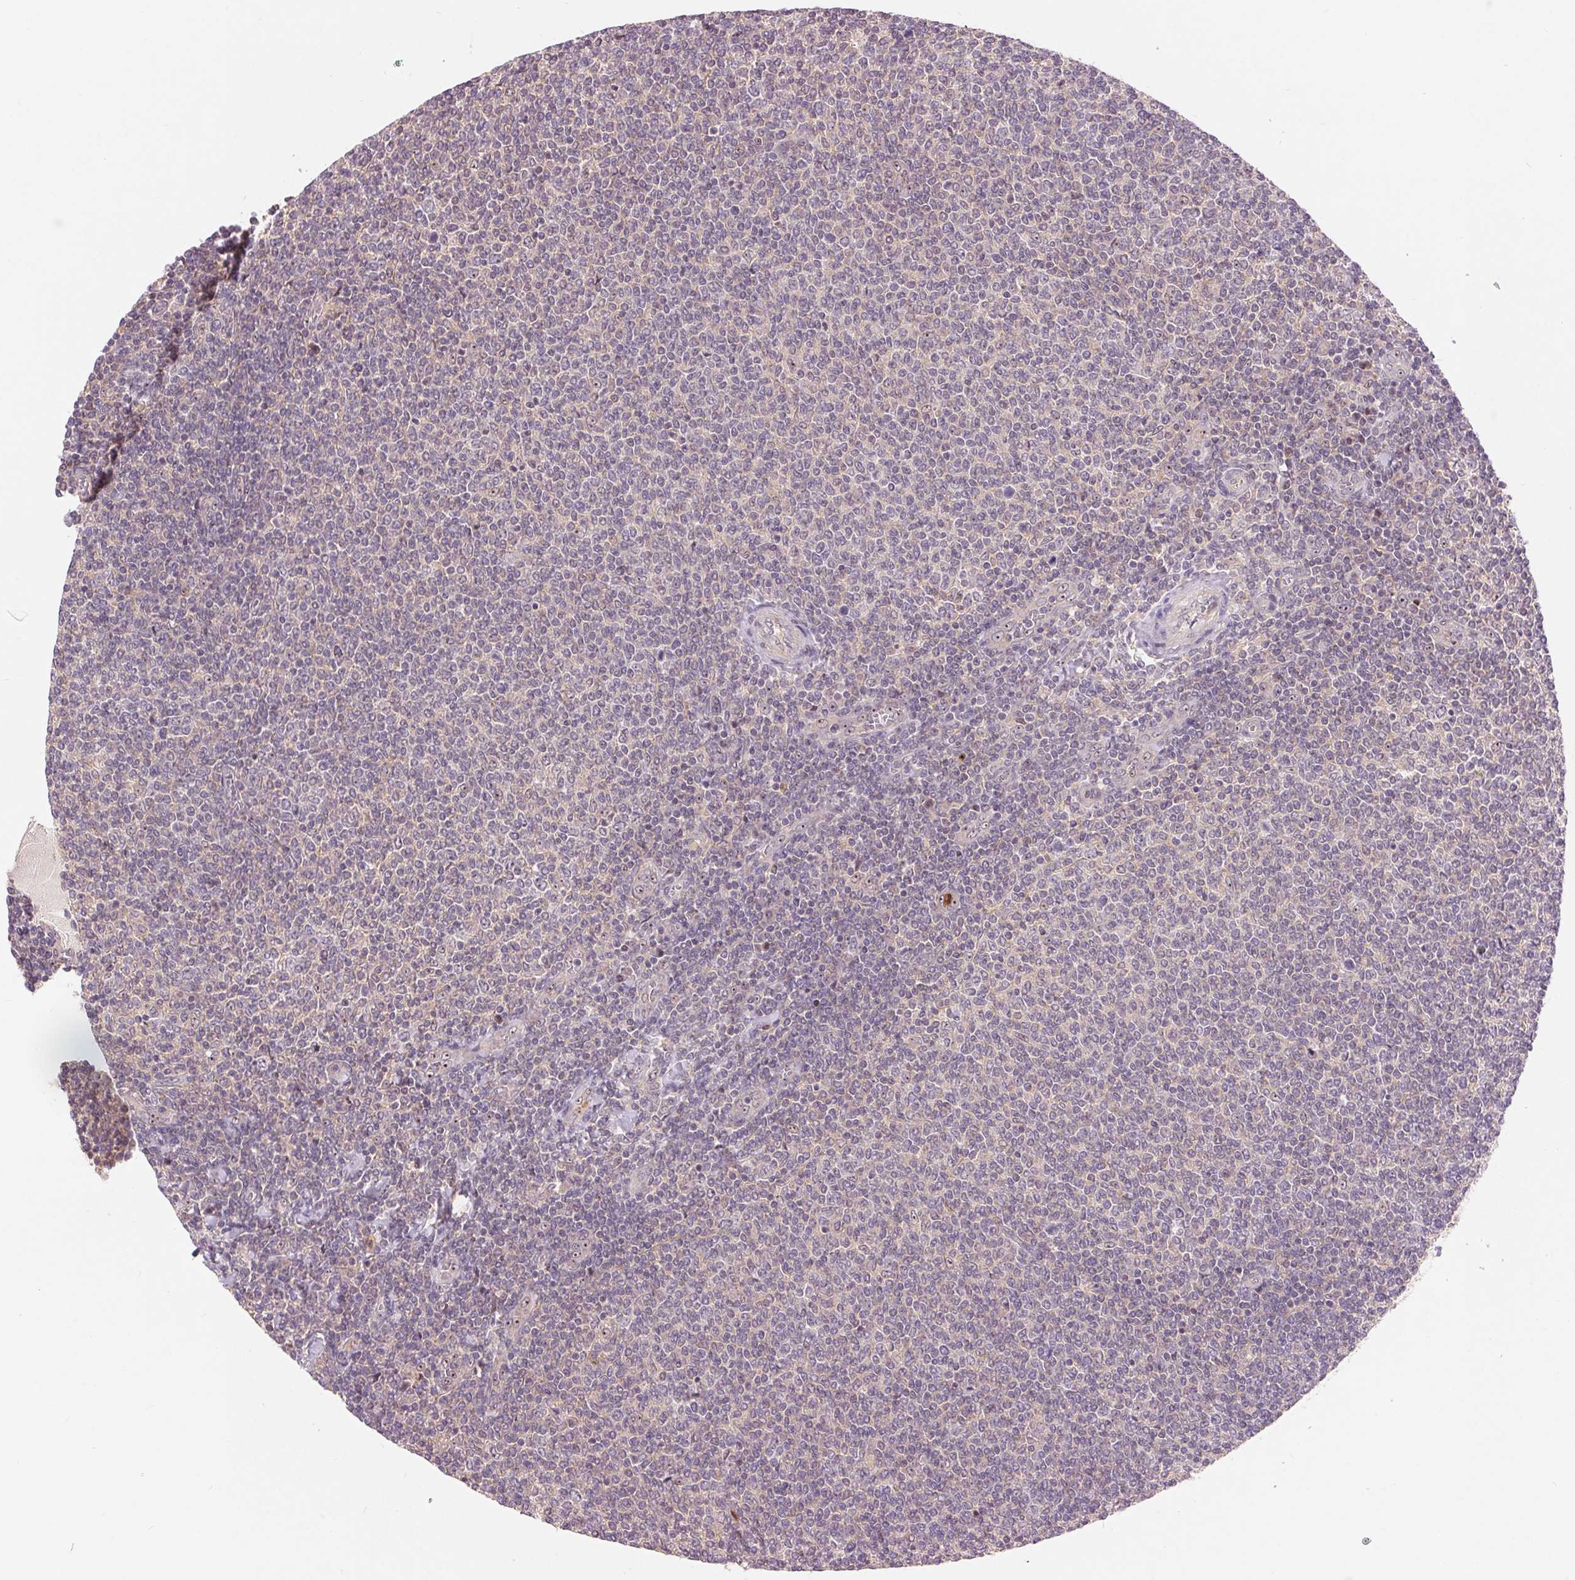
{"staining": {"intensity": "negative", "quantity": "none", "location": "none"}, "tissue": "lymphoma", "cell_type": "Tumor cells", "image_type": "cancer", "snomed": [{"axis": "morphology", "description": "Malignant lymphoma, non-Hodgkin's type, Low grade"}, {"axis": "topography", "description": "Lymph node"}], "caption": "Malignant lymphoma, non-Hodgkin's type (low-grade) was stained to show a protein in brown. There is no significant positivity in tumor cells.", "gene": "RANBP3L", "patient": {"sex": "male", "age": 52}}